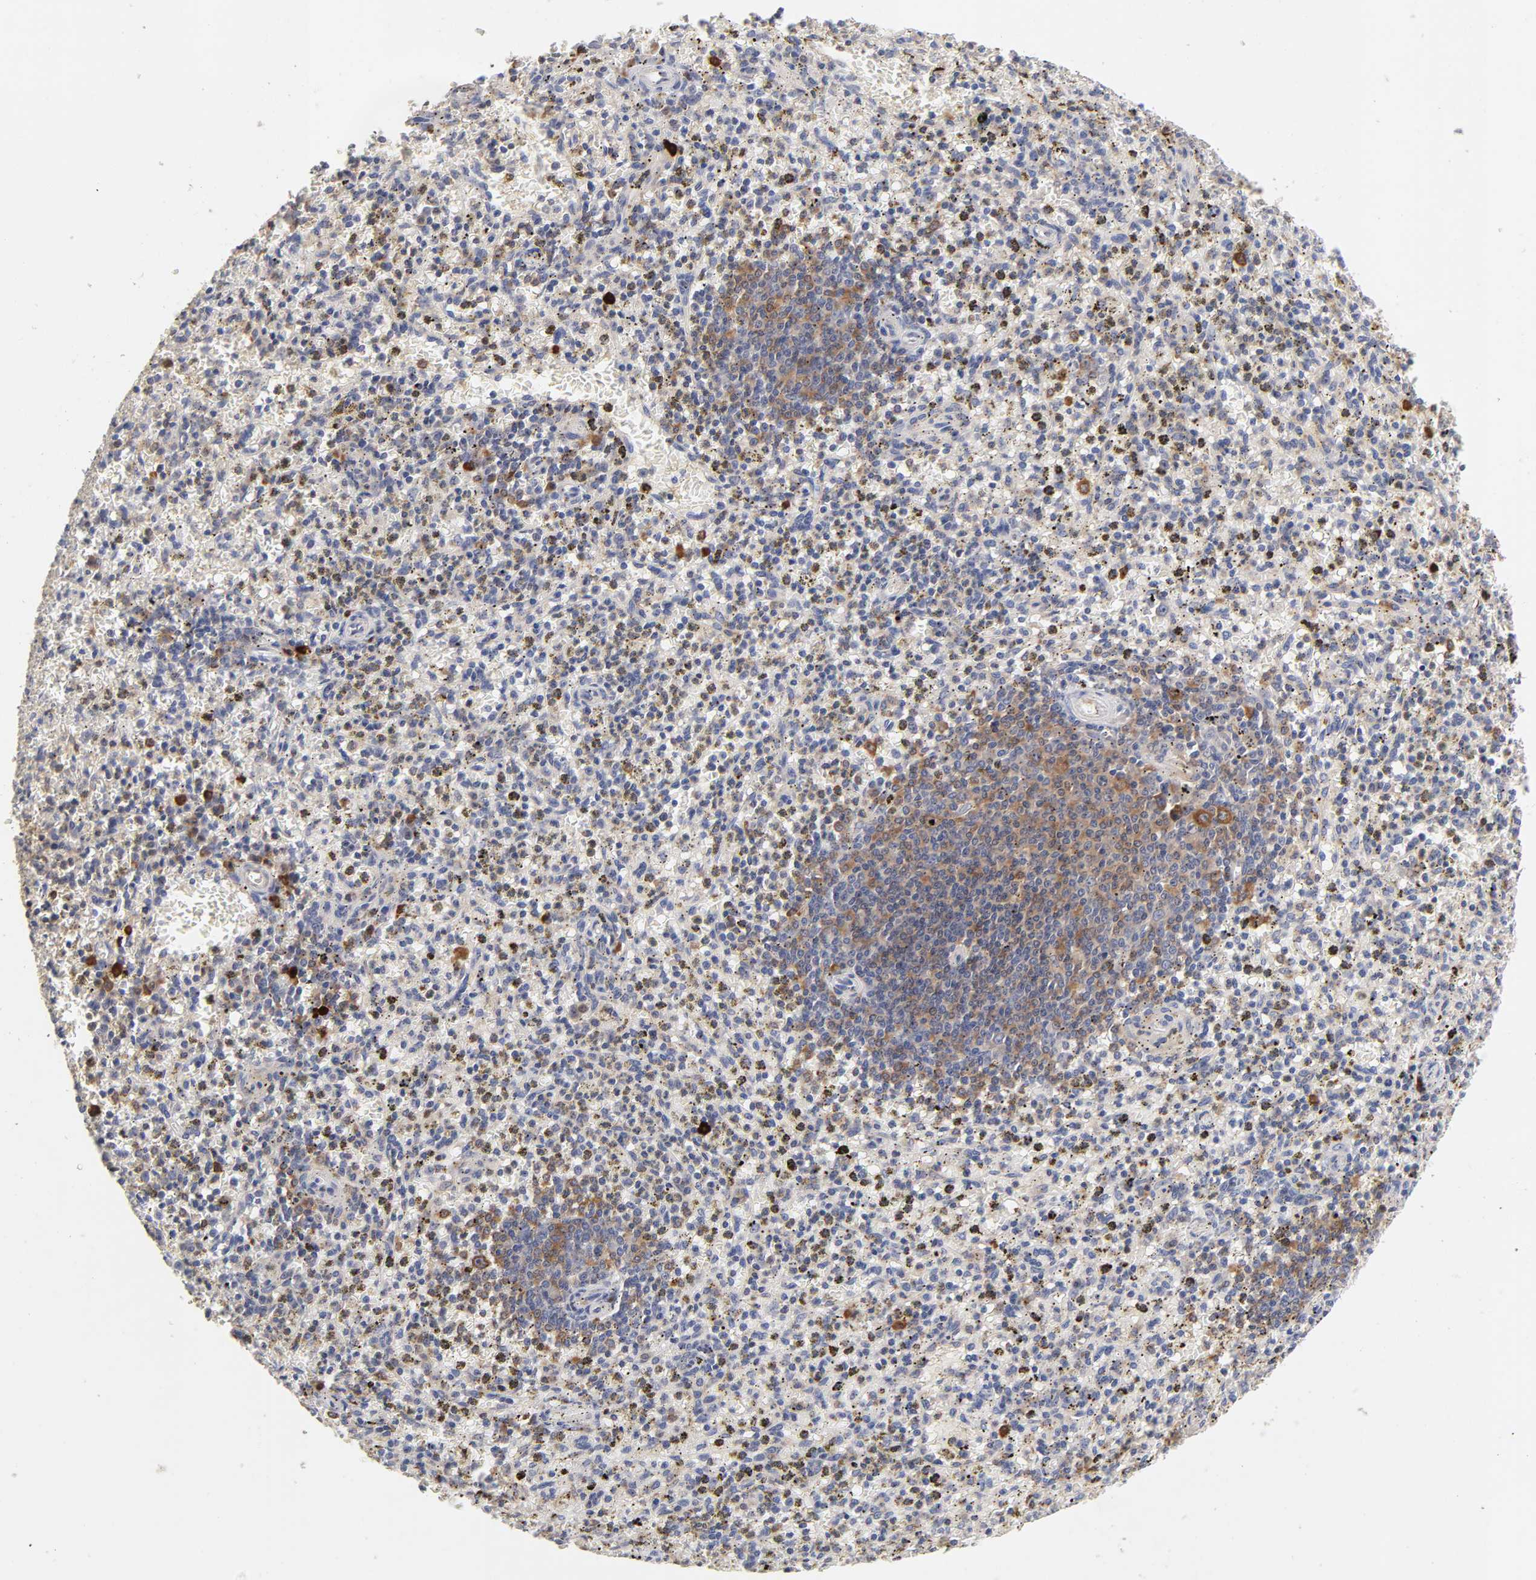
{"staining": {"intensity": "moderate", "quantity": "<25%", "location": "cytoplasmic/membranous"}, "tissue": "spleen", "cell_type": "Cells in red pulp", "image_type": "normal", "snomed": [{"axis": "morphology", "description": "Normal tissue, NOS"}, {"axis": "topography", "description": "Spleen"}], "caption": "Cells in red pulp display low levels of moderate cytoplasmic/membranous staining in about <25% of cells in normal spleen. The staining was performed using DAB (3,3'-diaminobenzidine), with brown indicating positive protein expression. Nuclei are stained blue with hematoxylin.", "gene": "RPS29", "patient": {"sex": "male", "age": 72}}